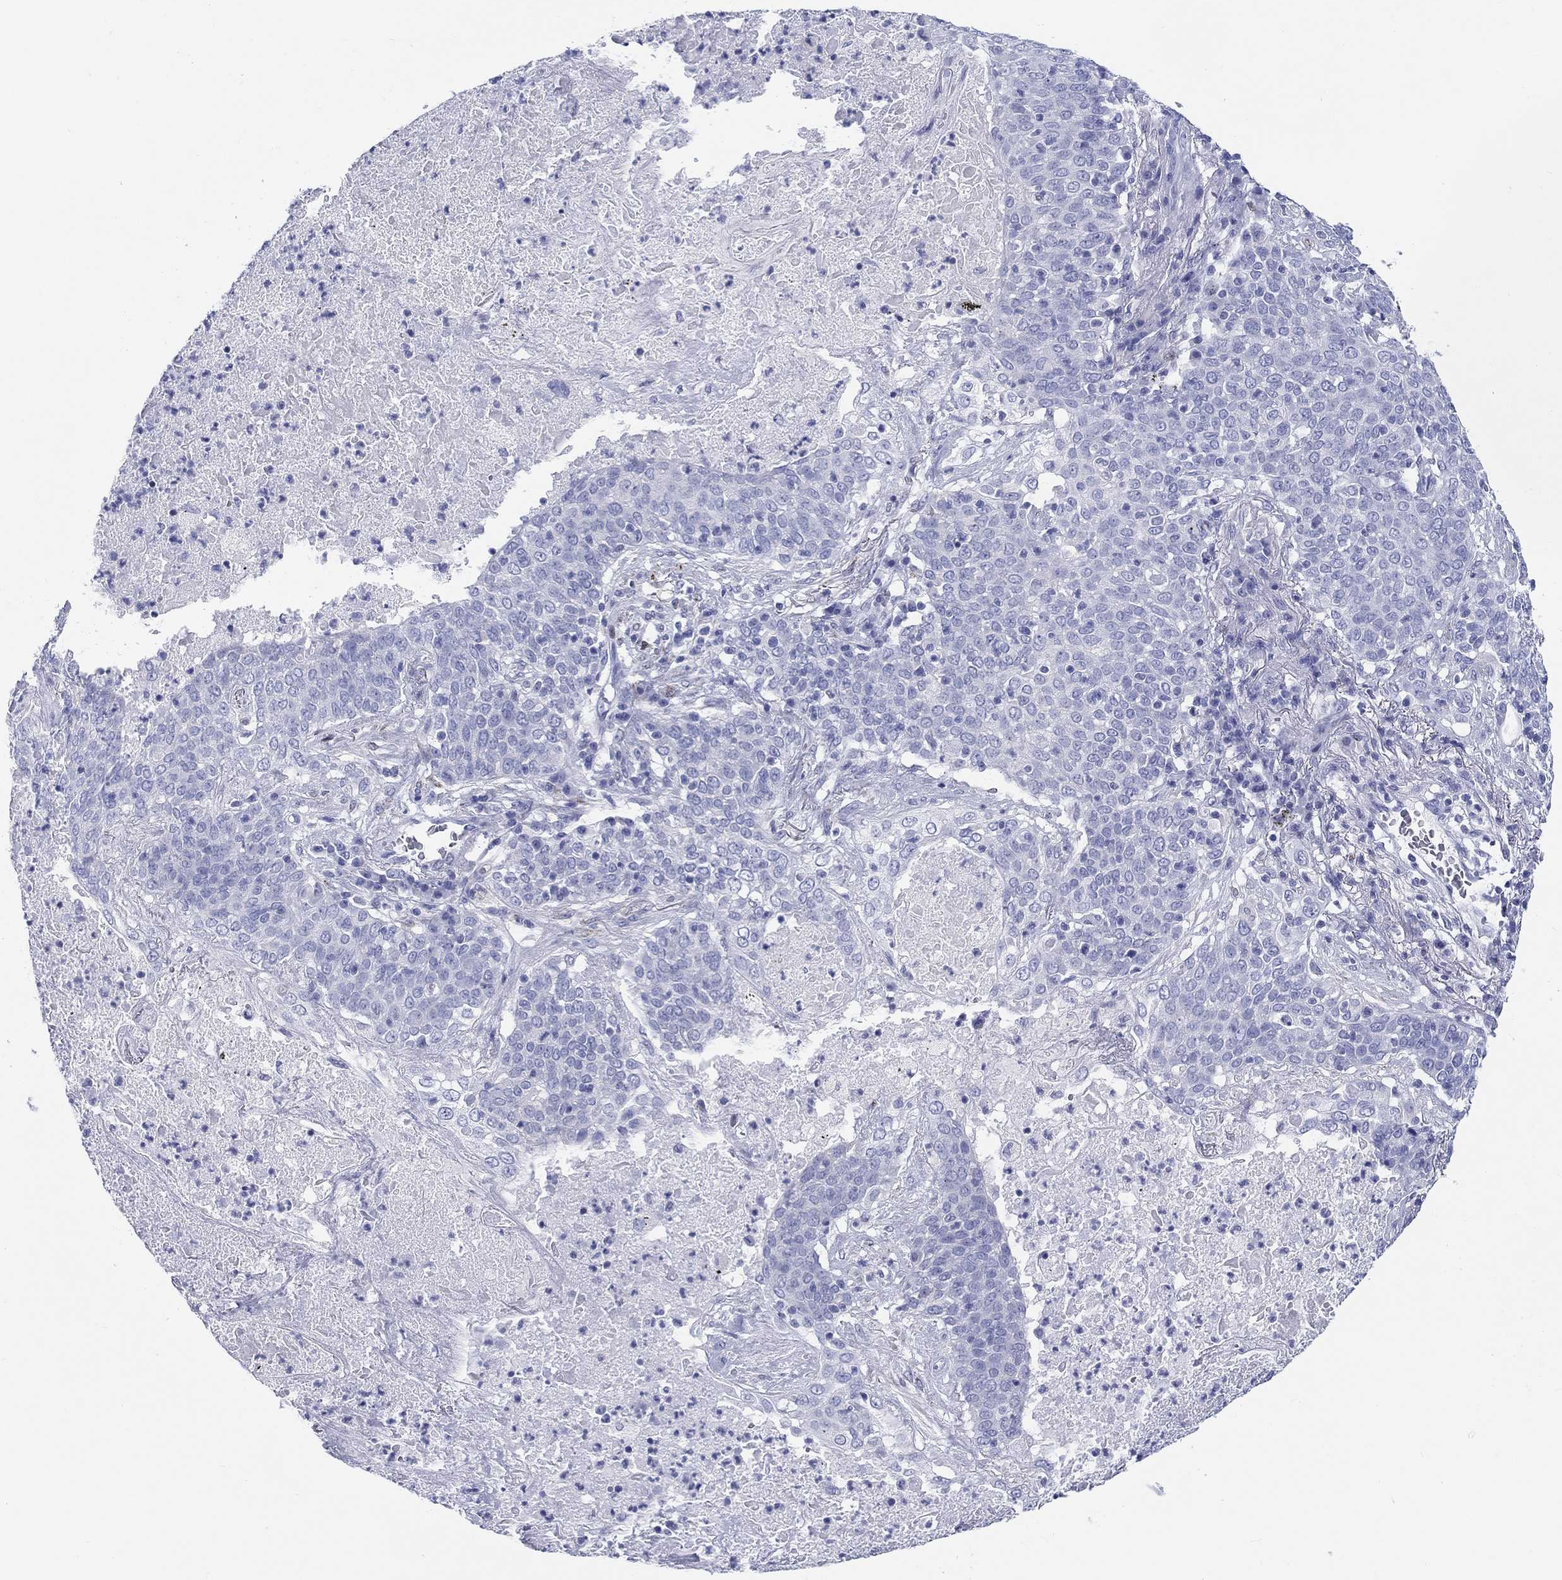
{"staining": {"intensity": "negative", "quantity": "none", "location": "none"}, "tissue": "lung cancer", "cell_type": "Tumor cells", "image_type": "cancer", "snomed": [{"axis": "morphology", "description": "Squamous cell carcinoma, NOS"}, {"axis": "topography", "description": "Lung"}], "caption": "Micrograph shows no protein expression in tumor cells of lung cancer tissue.", "gene": "H1-1", "patient": {"sex": "male", "age": 82}}